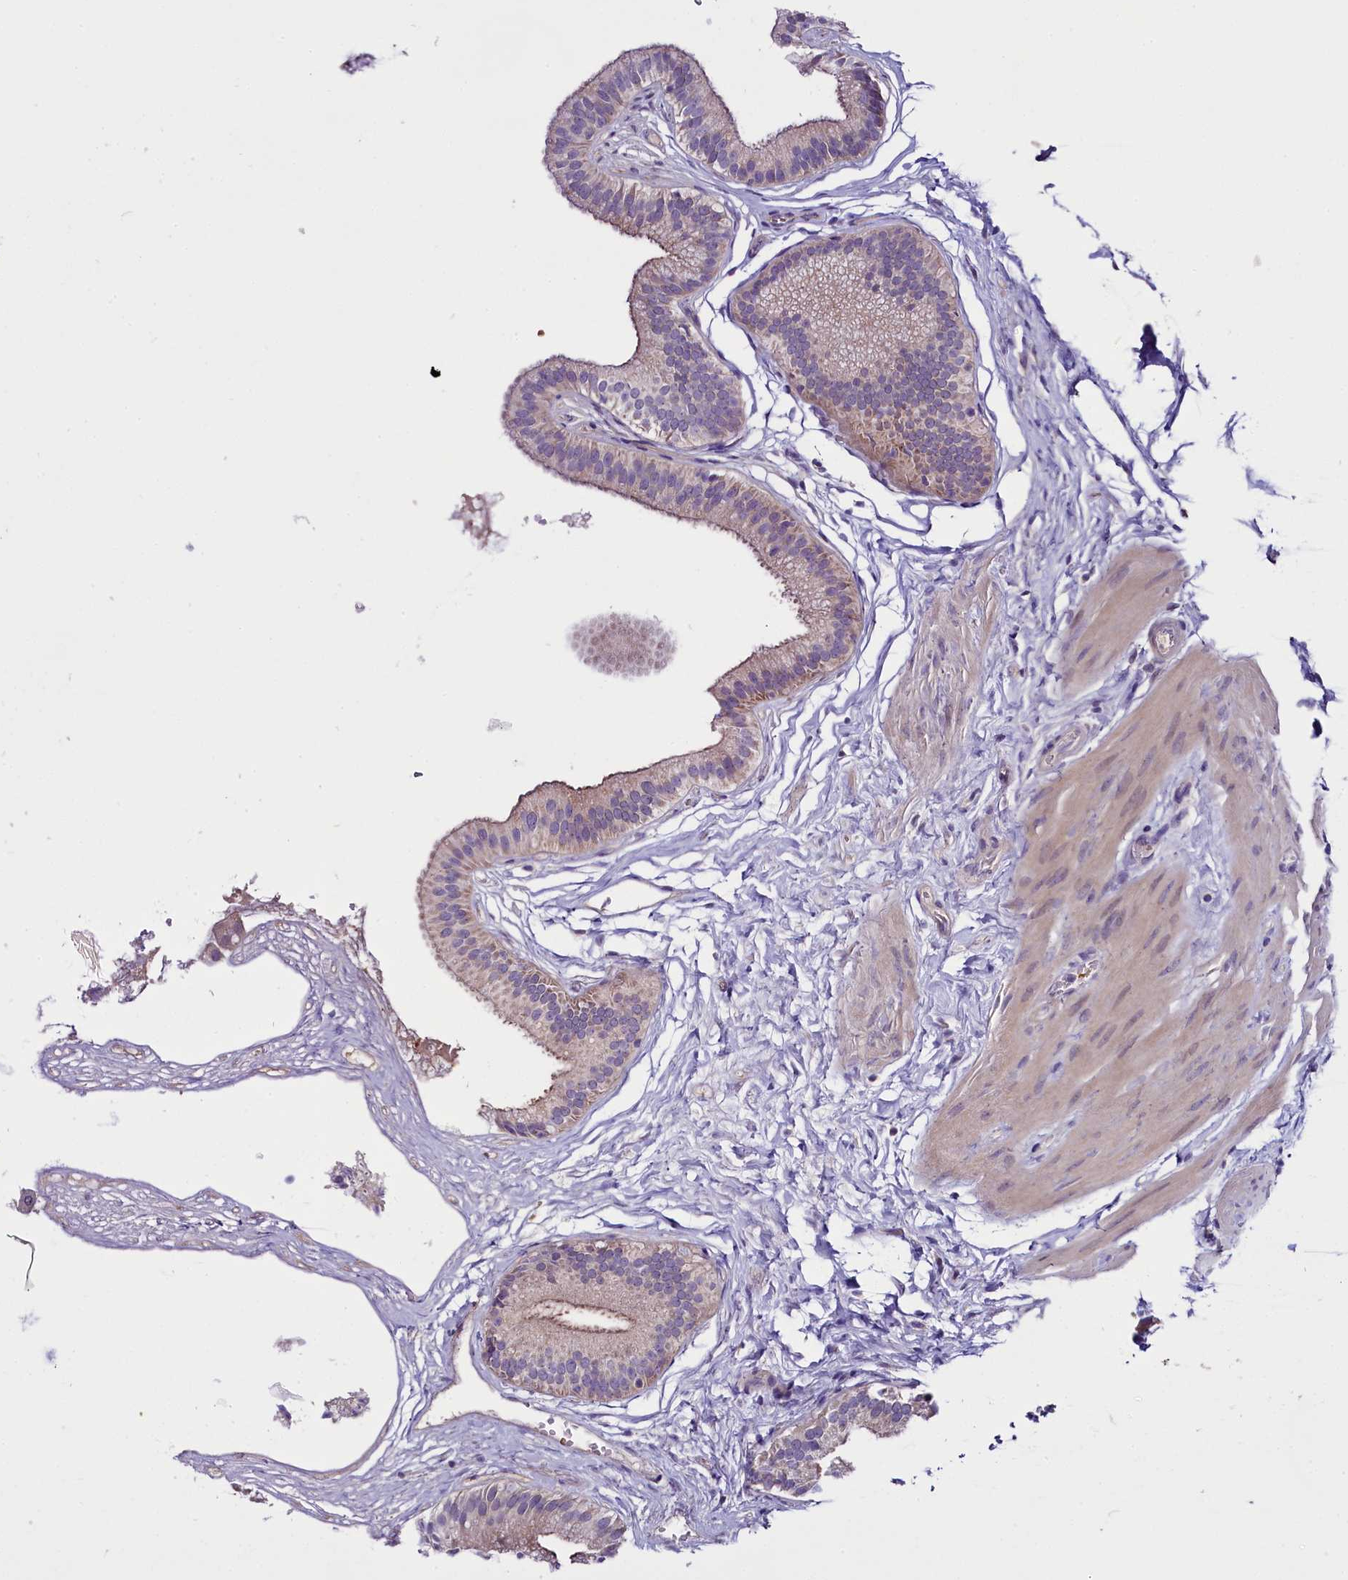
{"staining": {"intensity": "weak", "quantity": "25%-75%", "location": "cytoplasmic/membranous"}, "tissue": "gallbladder", "cell_type": "Glandular cells", "image_type": "normal", "snomed": [{"axis": "morphology", "description": "Normal tissue, NOS"}, {"axis": "topography", "description": "Gallbladder"}], "caption": "Immunohistochemical staining of normal human gallbladder demonstrates weak cytoplasmic/membranous protein staining in approximately 25%-75% of glandular cells. Immunohistochemistry (ihc) stains the protein in brown and the nuclei are stained blue.", "gene": "C9orf40", "patient": {"sex": "female", "age": 54}}